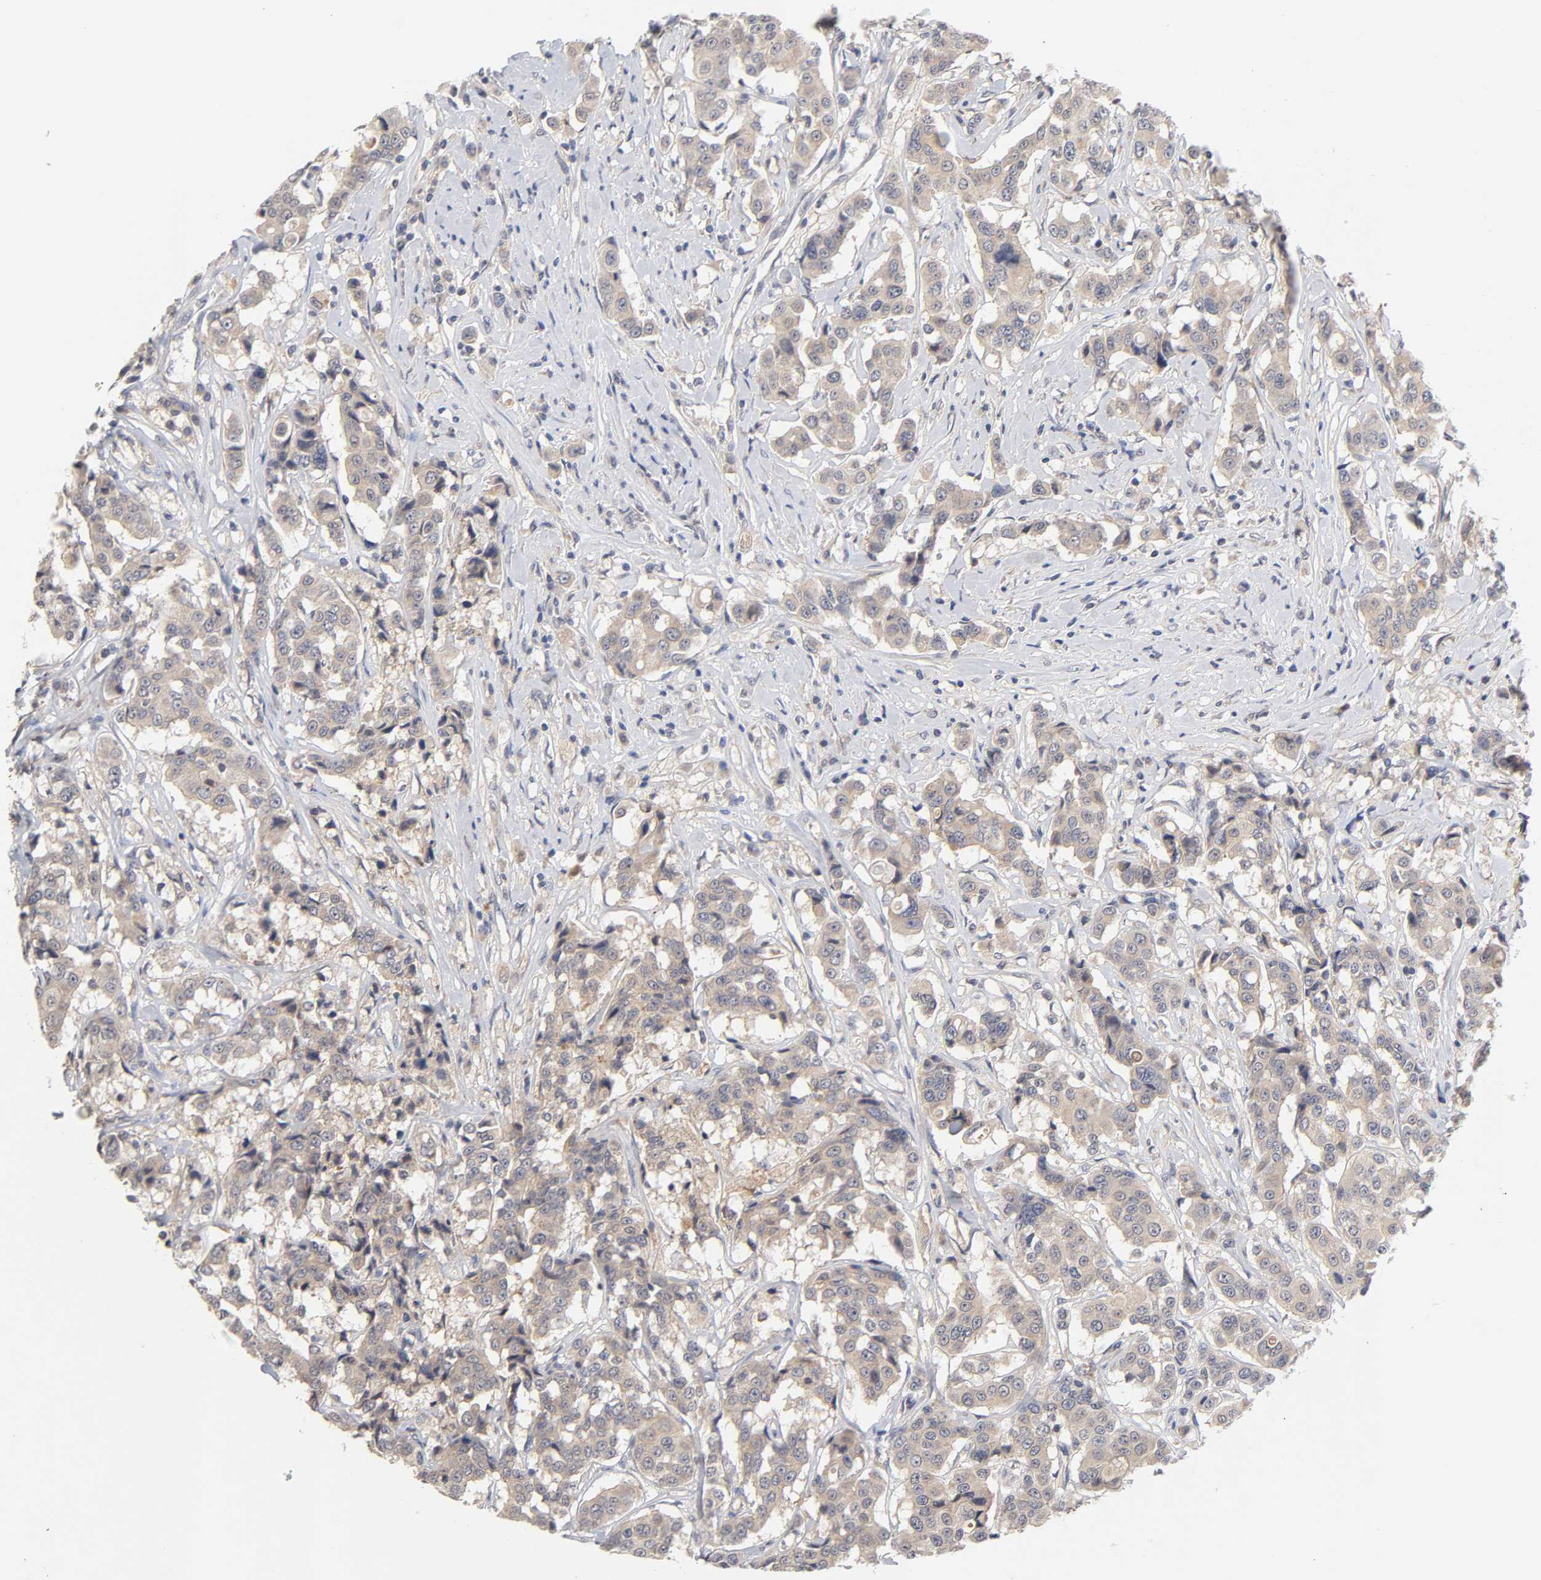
{"staining": {"intensity": "weak", "quantity": ">75%", "location": "cytoplasmic/membranous"}, "tissue": "breast cancer", "cell_type": "Tumor cells", "image_type": "cancer", "snomed": [{"axis": "morphology", "description": "Duct carcinoma"}, {"axis": "topography", "description": "Breast"}], "caption": "Protein expression by immunohistochemistry exhibits weak cytoplasmic/membranous positivity in approximately >75% of tumor cells in breast cancer.", "gene": "CXADR", "patient": {"sex": "female", "age": 27}}